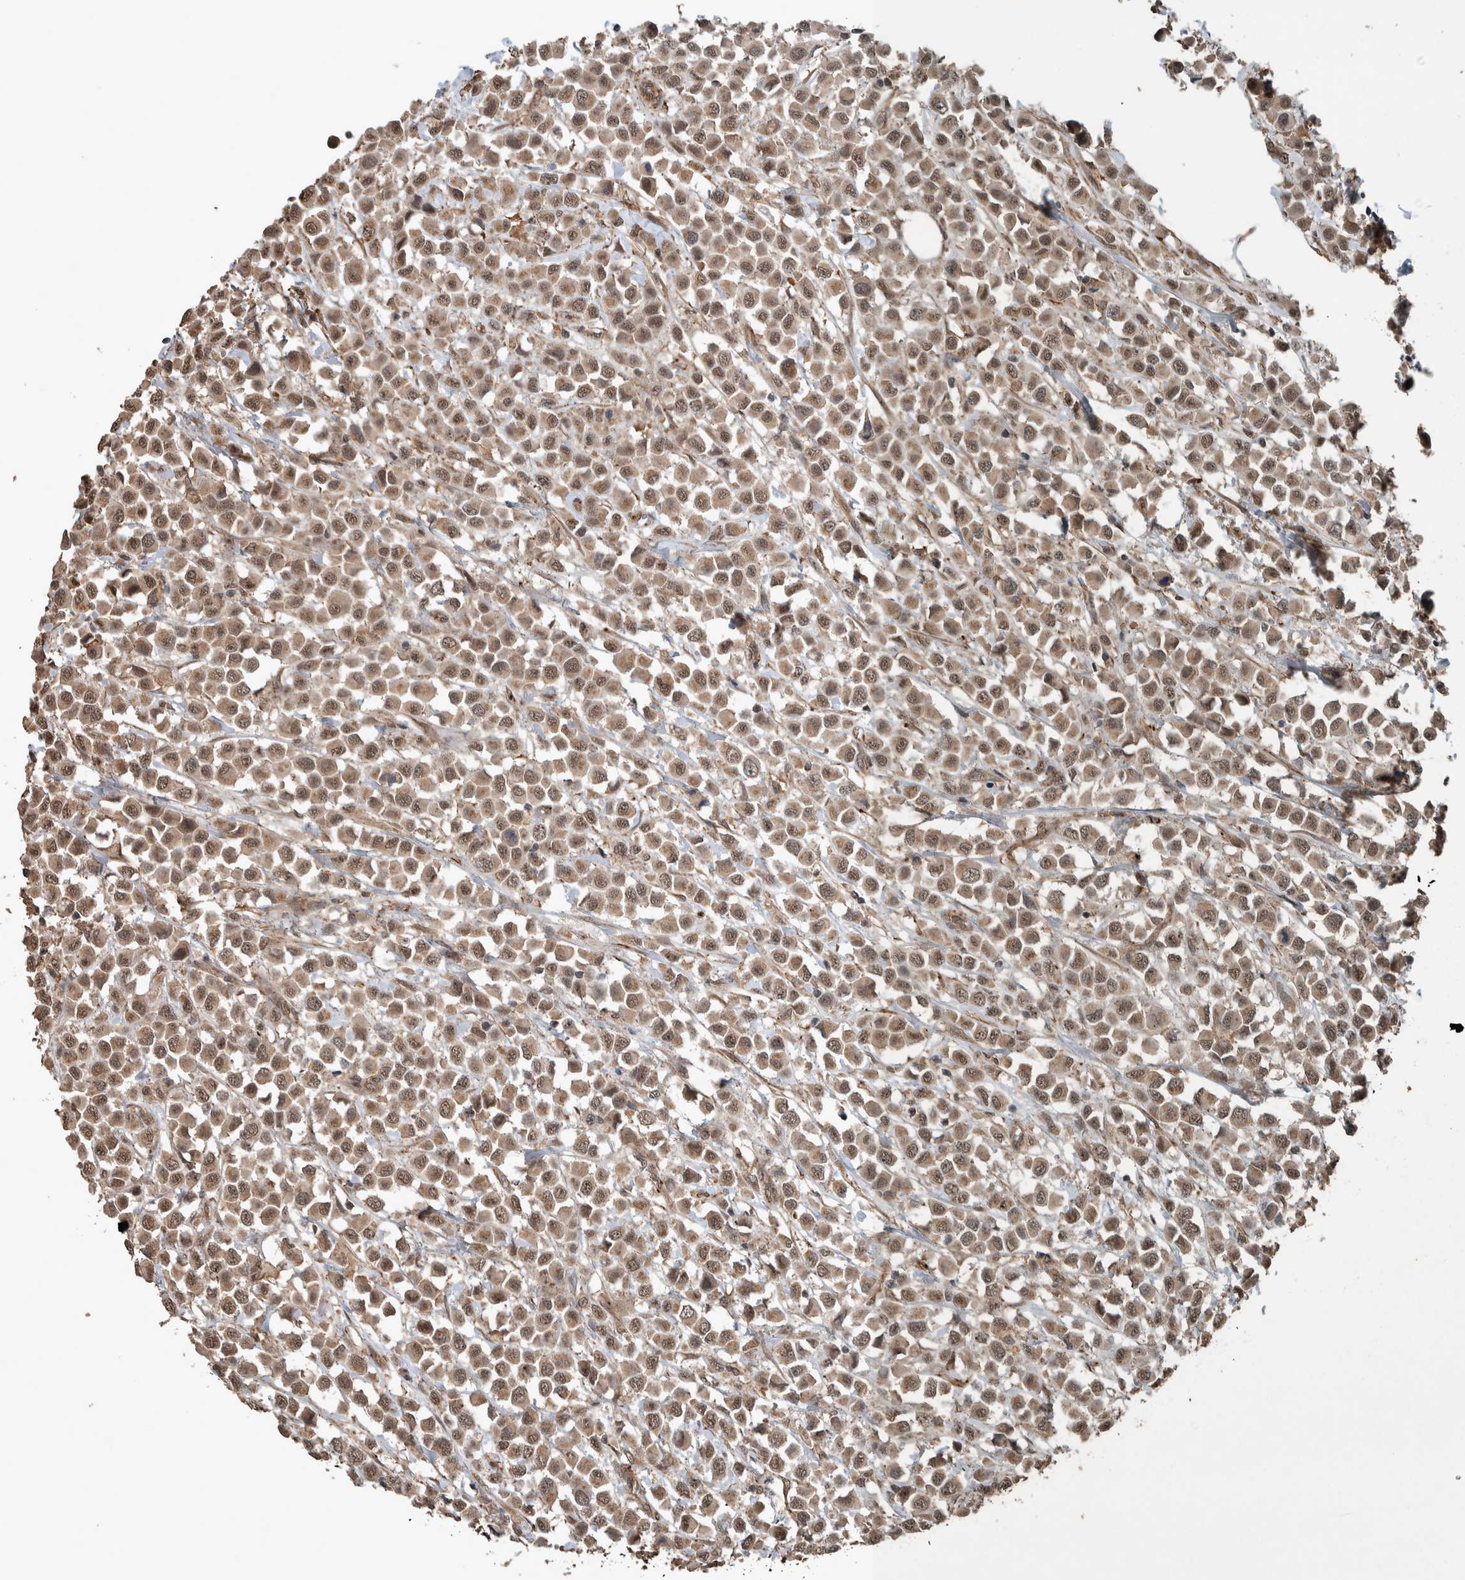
{"staining": {"intensity": "weak", "quantity": ">75%", "location": "cytoplasmic/membranous,nuclear"}, "tissue": "breast cancer", "cell_type": "Tumor cells", "image_type": "cancer", "snomed": [{"axis": "morphology", "description": "Duct carcinoma"}, {"axis": "topography", "description": "Breast"}], "caption": "This histopathology image displays immunohistochemistry staining of breast intraductal carcinoma, with low weak cytoplasmic/membranous and nuclear expression in approximately >75% of tumor cells.", "gene": "MYO1E", "patient": {"sex": "female", "age": 61}}